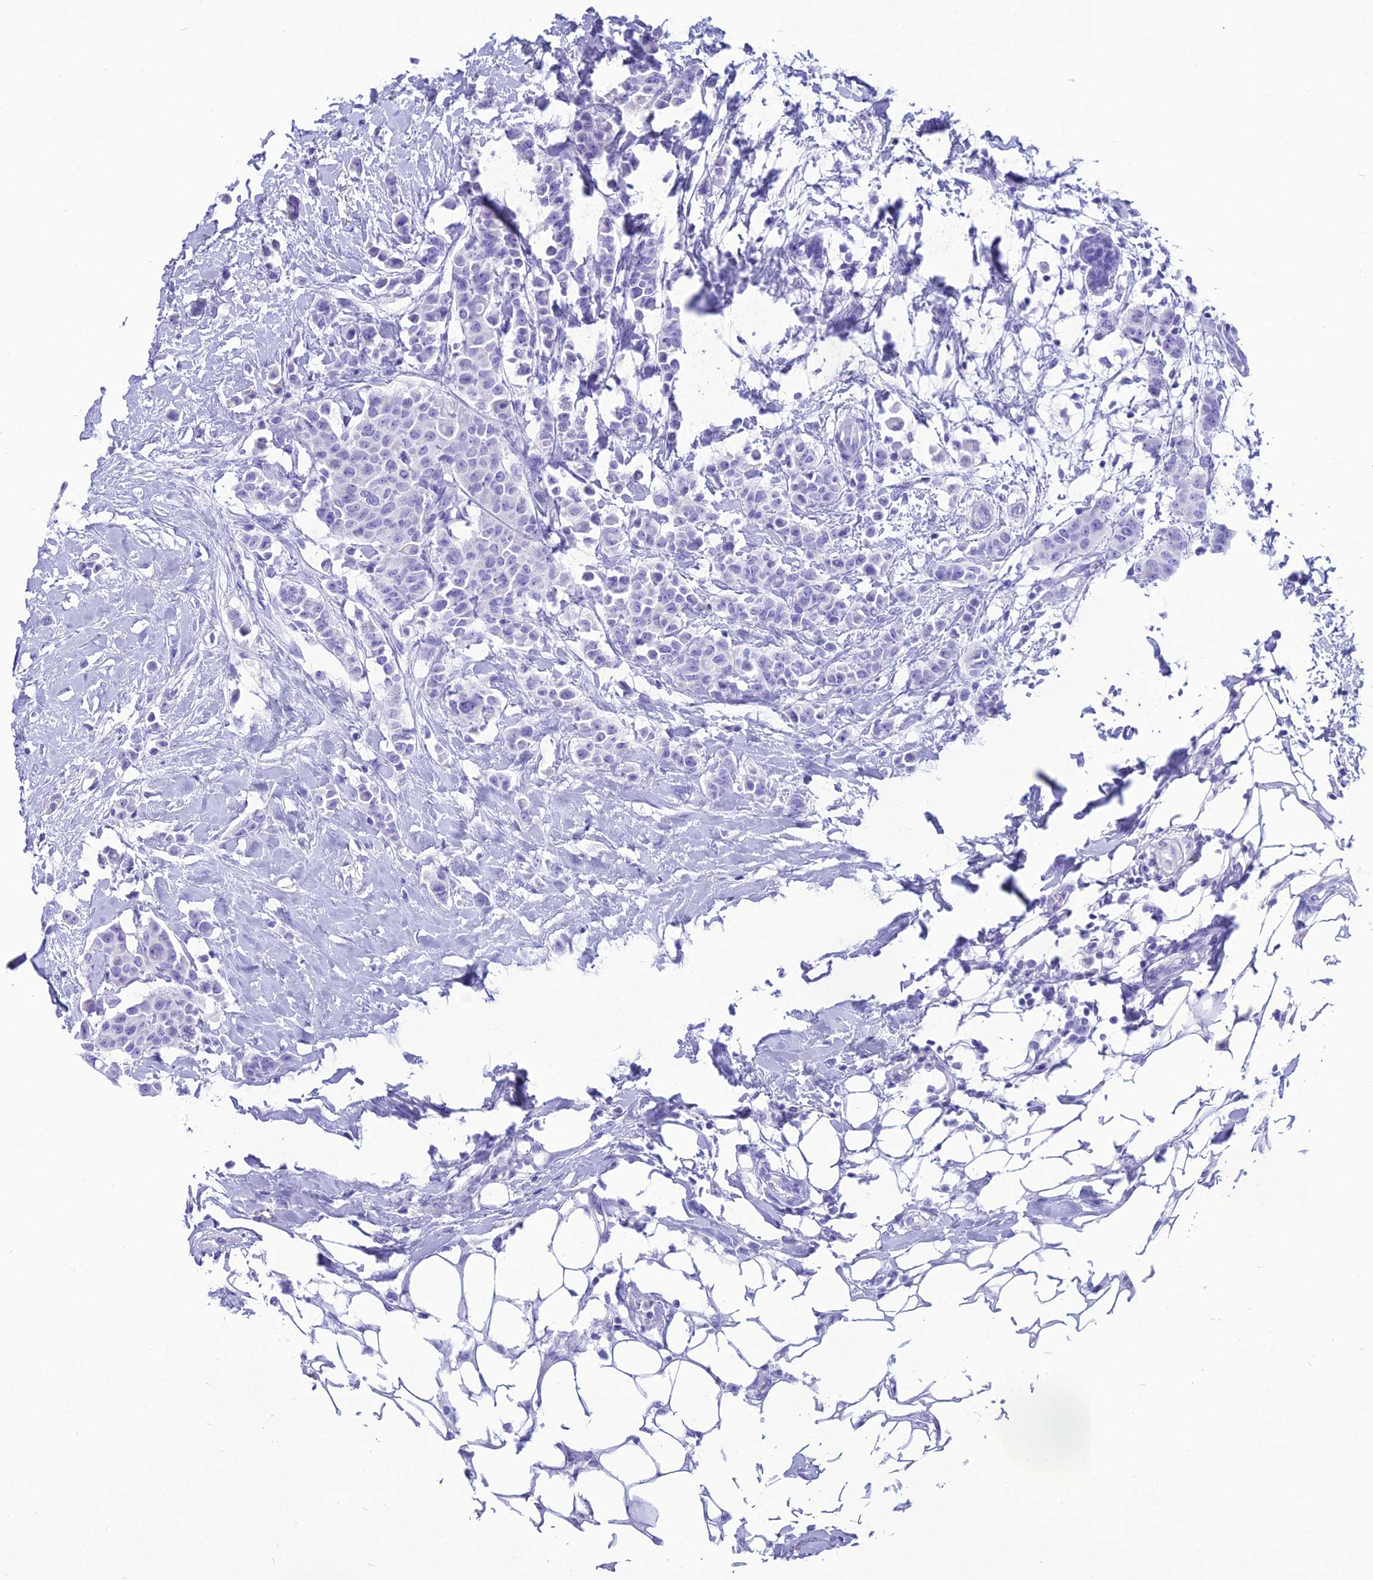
{"staining": {"intensity": "negative", "quantity": "none", "location": "none"}, "tissue": "breast cancer", "cell_type": "Tumor cells", "image_type": "cancer", "snomed": [{"axis": "morphology", "description": "Duct carcinoma"}, {"axis": "topography", "description": "Breast"}], "caption": "An IHC micrograph of invasive ductal carcinoma (breast) is shown. There is no staining in tumor cells of invasive ductal carcinoma (breast).", "gene": "PNMA5", "patient": {"sex": "female", "age": 40}}